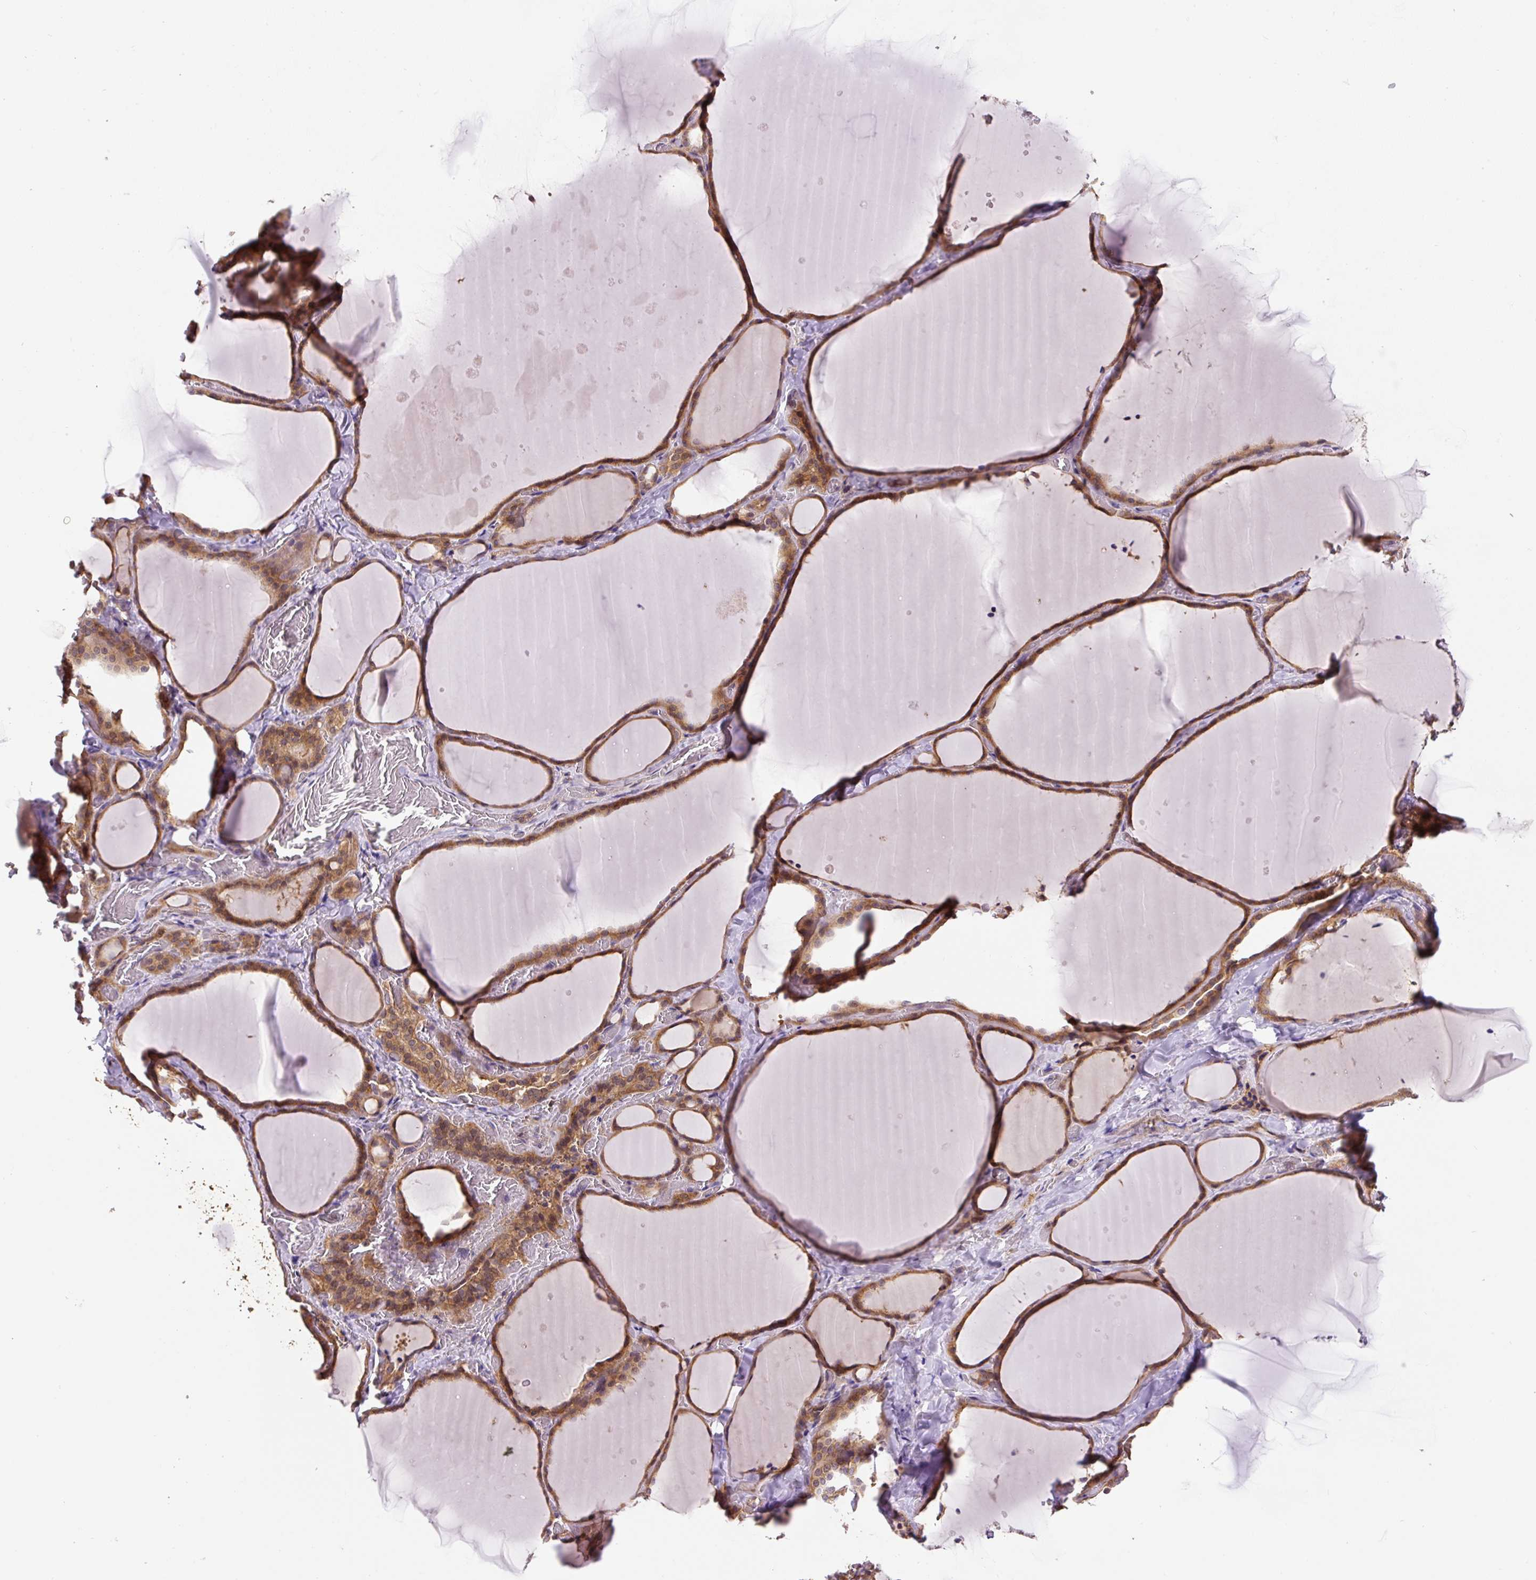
{"staining": {"intensity": "moderate", "quantity": ">75%", "location": "cytoplasmic/membranous"}, "tissue": "thyroid gland", "cell_type": "Glandular cells", "image_type": "normal", "snomed": [{"axis": "morphology", "description": "Normal tissue, NOS"}, {"axis": "topography", "description": "Thyroid gland"}], "caption": "Immunohistochemical staining of normal thyroid gland exhibits medium levels of moderate cytoplasmic/membranous expression in about >75% of glandular cells.", "gene": "CCDC28A", "patient": {"sex": "female", "age": 36}}